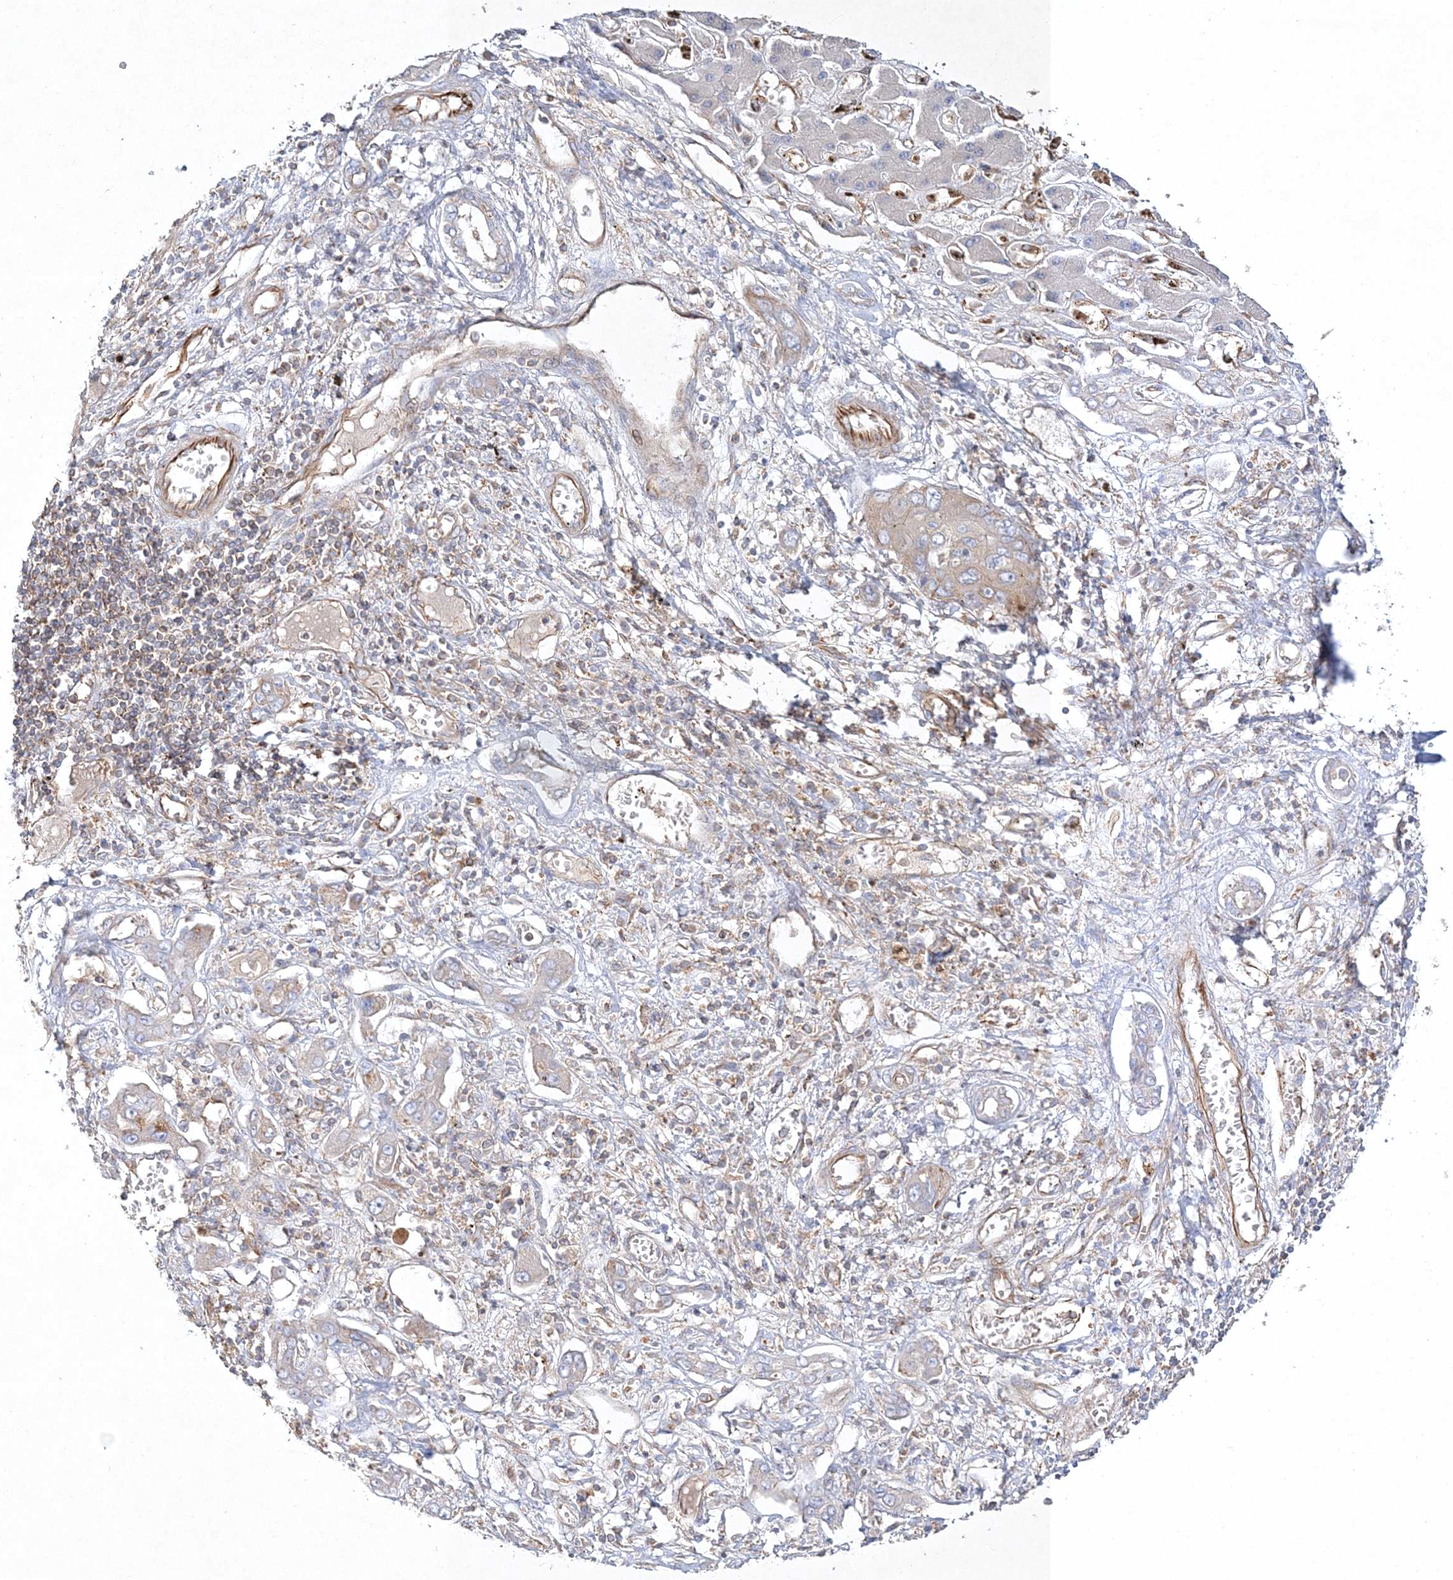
{"staining": {"intensity": "negative", "quantity": "none", "location": "none"}, "tissue": "liver cancer", "cell_type": "Tumor cells", "image_type": "cancer", "snomed": [{"axis": "morphology", "description": "Cholangiocarcinoma"}, {"axis": "topography", "description": "Liver"}], "caption": "There is no significant staining in tumor cells of cholangiocarcinoma (liver).", "gene": "WDR37", "patient": {"sex": "male", "age": 67}}